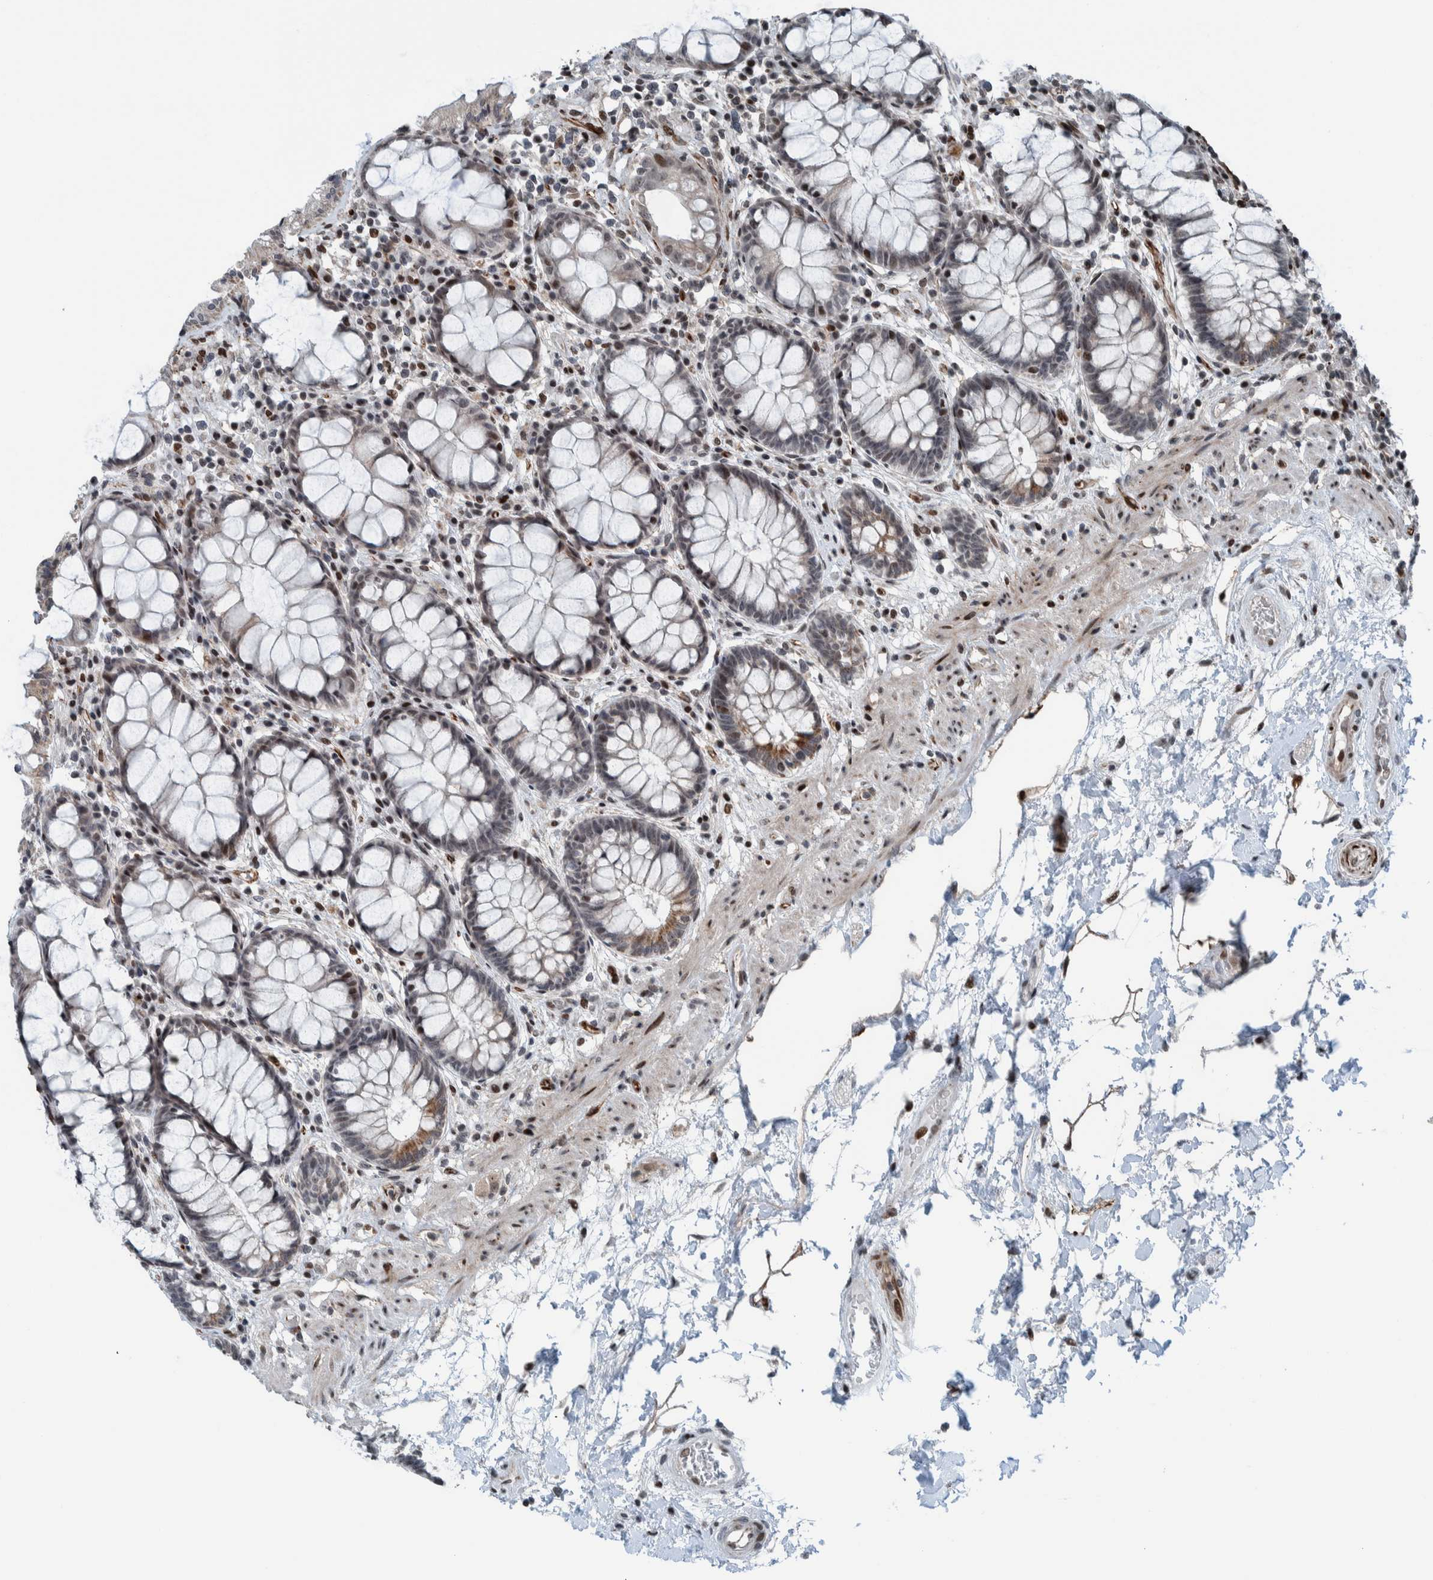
{"staining": {"intensity": "moderate", "quantity": "25%-75%", "location": "cytoplasmic/membranous,nuclear"}, "tissue": "rectum", "cell_type": "Glandular cells", "image_type": "normal", "snomed": [{"axis": "morphology", "description": "Normal tissue, NOS"}, {"axis": "topography", "description": "Rectum"}], "caption": "IHC (DAB) staining of unremarkable human rectum shows moderate cytoplasmic/membranous,nuclear protein positivity in about 25%-75% of glandular cells.", "gene": "ZNF366", "patient": {"sex": "male", "age": 64}}